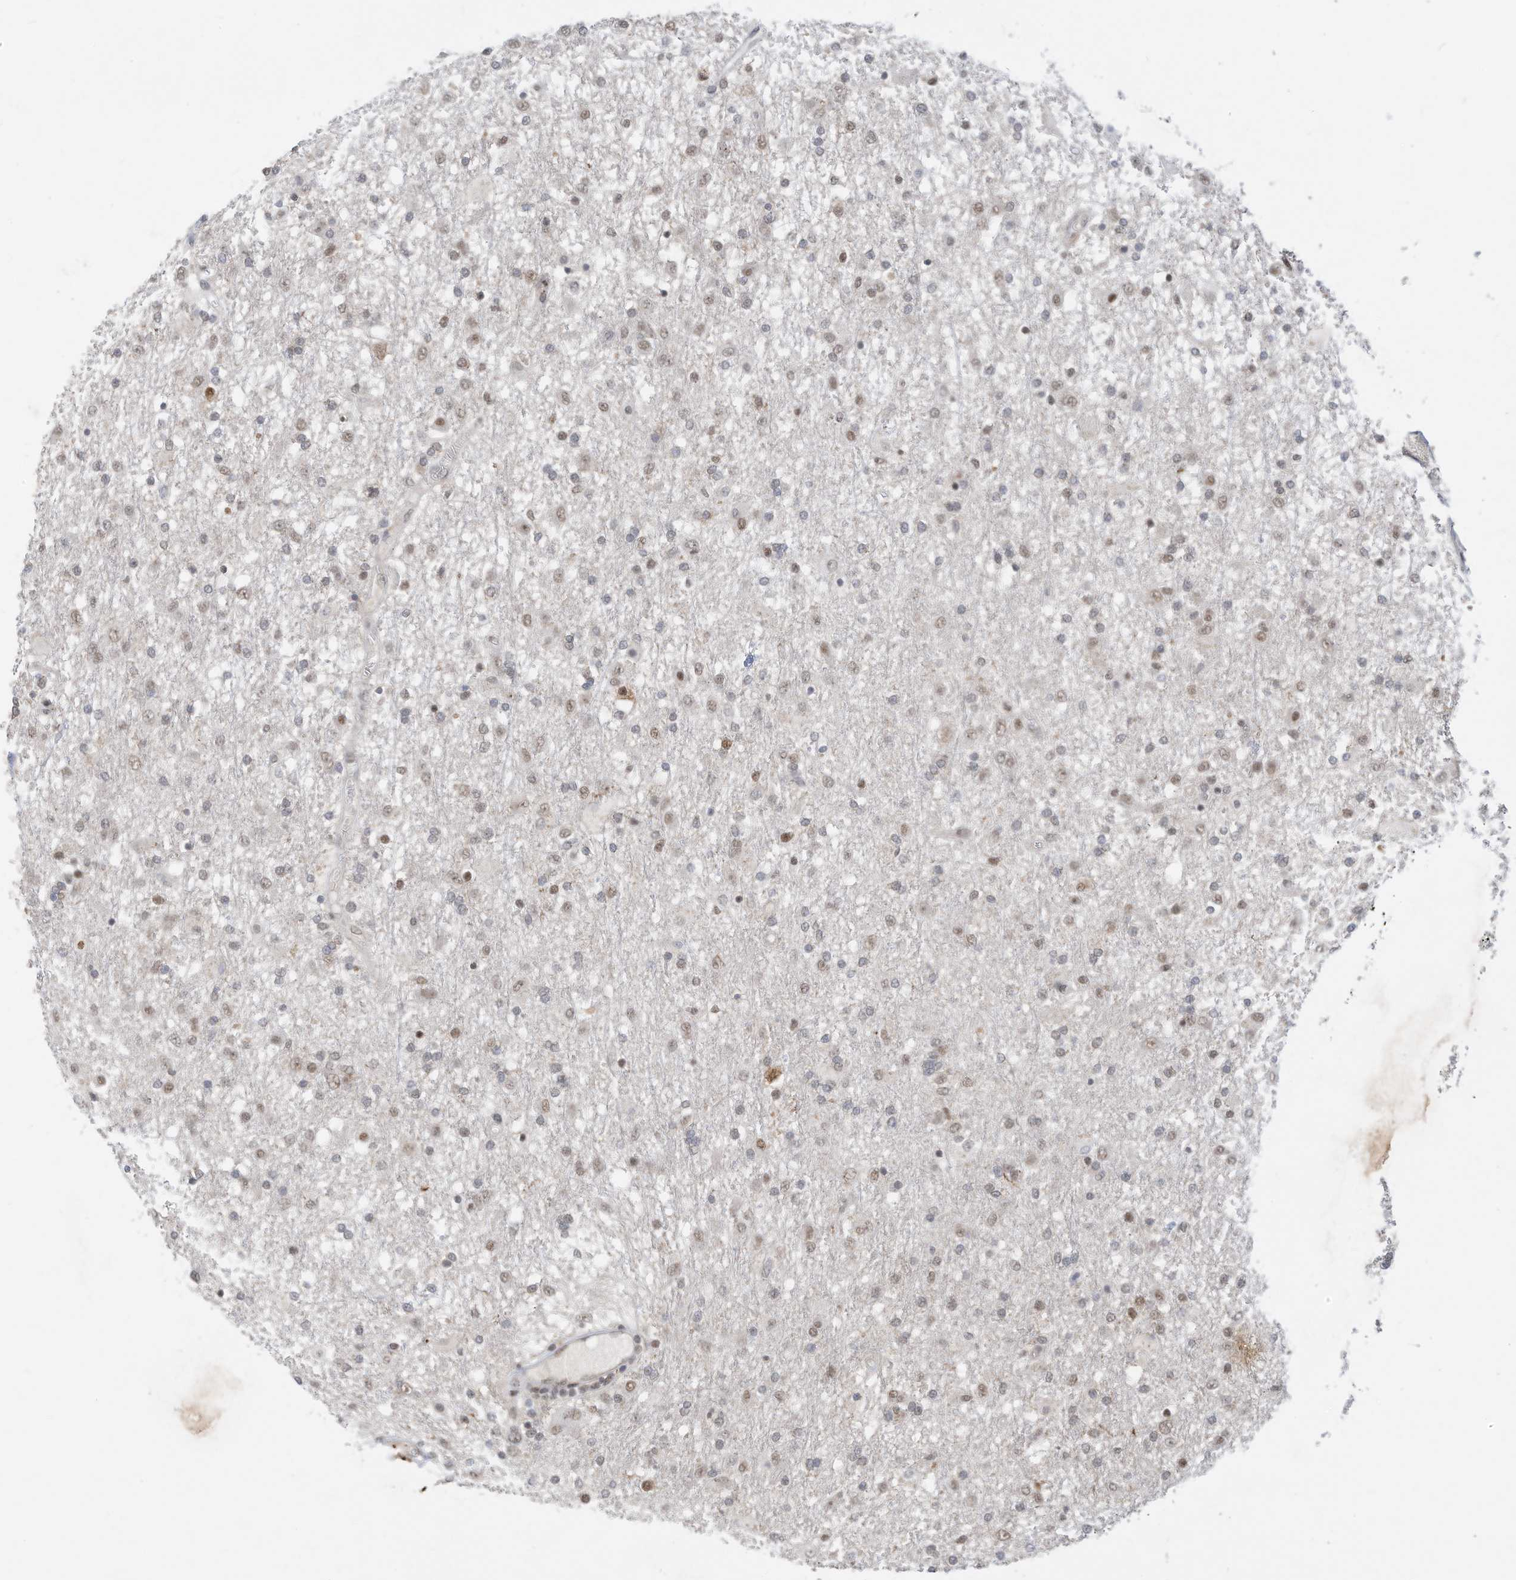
{"staining": {"intensity": "weak", "quantity": "25%-75%", "location": "nuclear"}, "tissue": "glioma", "cell_type": "Tumor cells", "image_type": "cancer", "snomed": [{"axis": "morphology", "description": "Glioma, malignant, Low grade"}, {"axis": "topography", "description": "Brain"}], "caption": "Glioma stained for a protein shows weak nuclear positivity in tumor cells.", "gene": "OGT", "patient": {"sex": "male", "age": 65}}